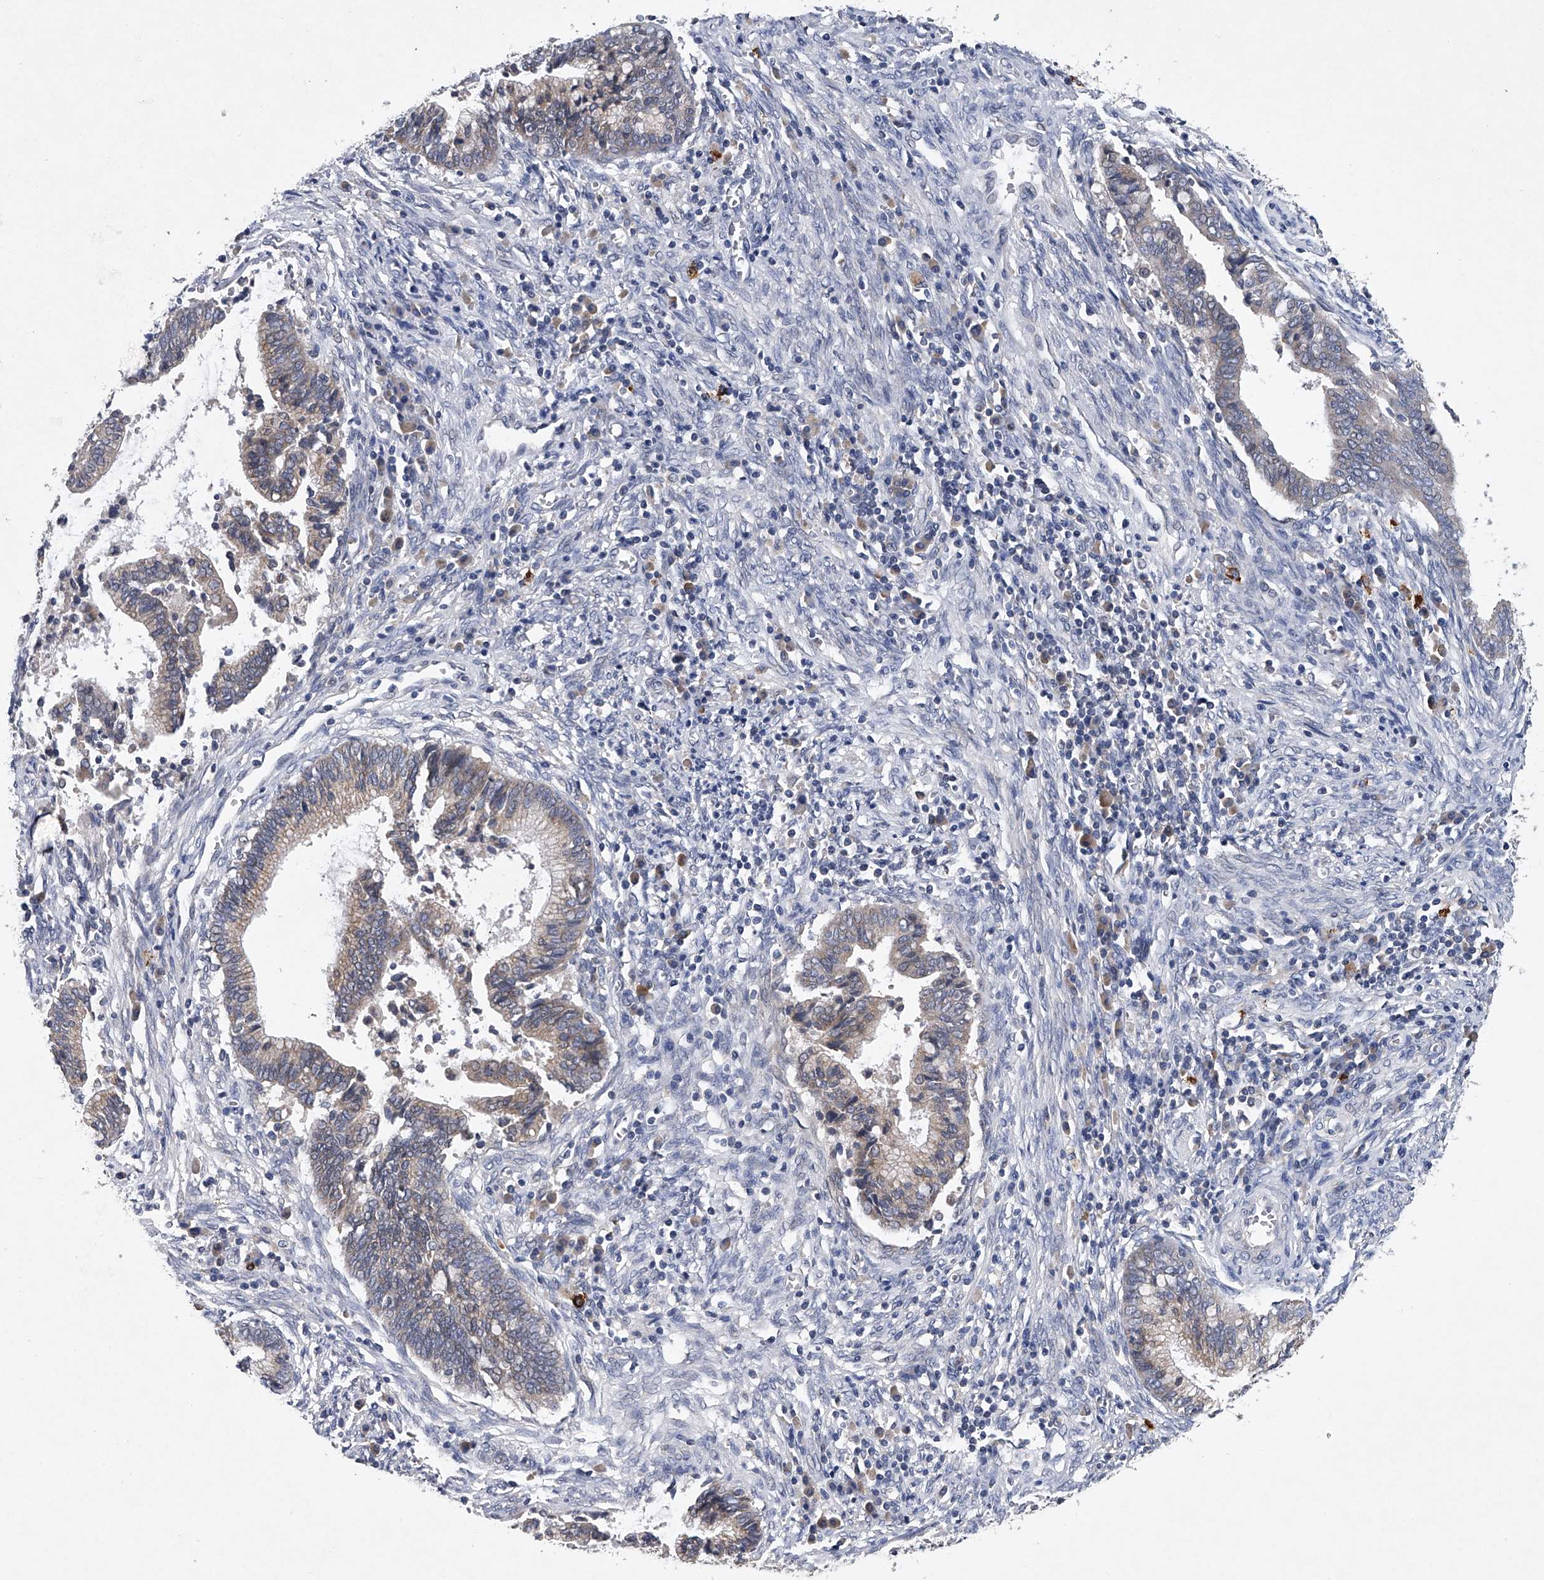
{"staining": {"intensity": "moderate", "quantity": "25%-75%", "location": "cytoplasmic/membranous"}, "tissue": "cervical cancer", "cell_type": "Tumor cells", "image_type": "cancer", "snomed": [{"axis": "morphology", "description": "Adenocarcinoma, NOS"}, {"axis": "topography", "description": "Cervix"}], "caption": "The photomicrograph displays staining of cervical cancer (adenocarcinoma), revealing moderate cytoplasmic/membranous protein staining (brown color) within tumor cells. (Stains: DAB in brown, nuclei in blue, Microscopy: brightfield microscopy at high magnification).", "gene": "RNF5", "patient": {"sex": "female", "age": 44}}